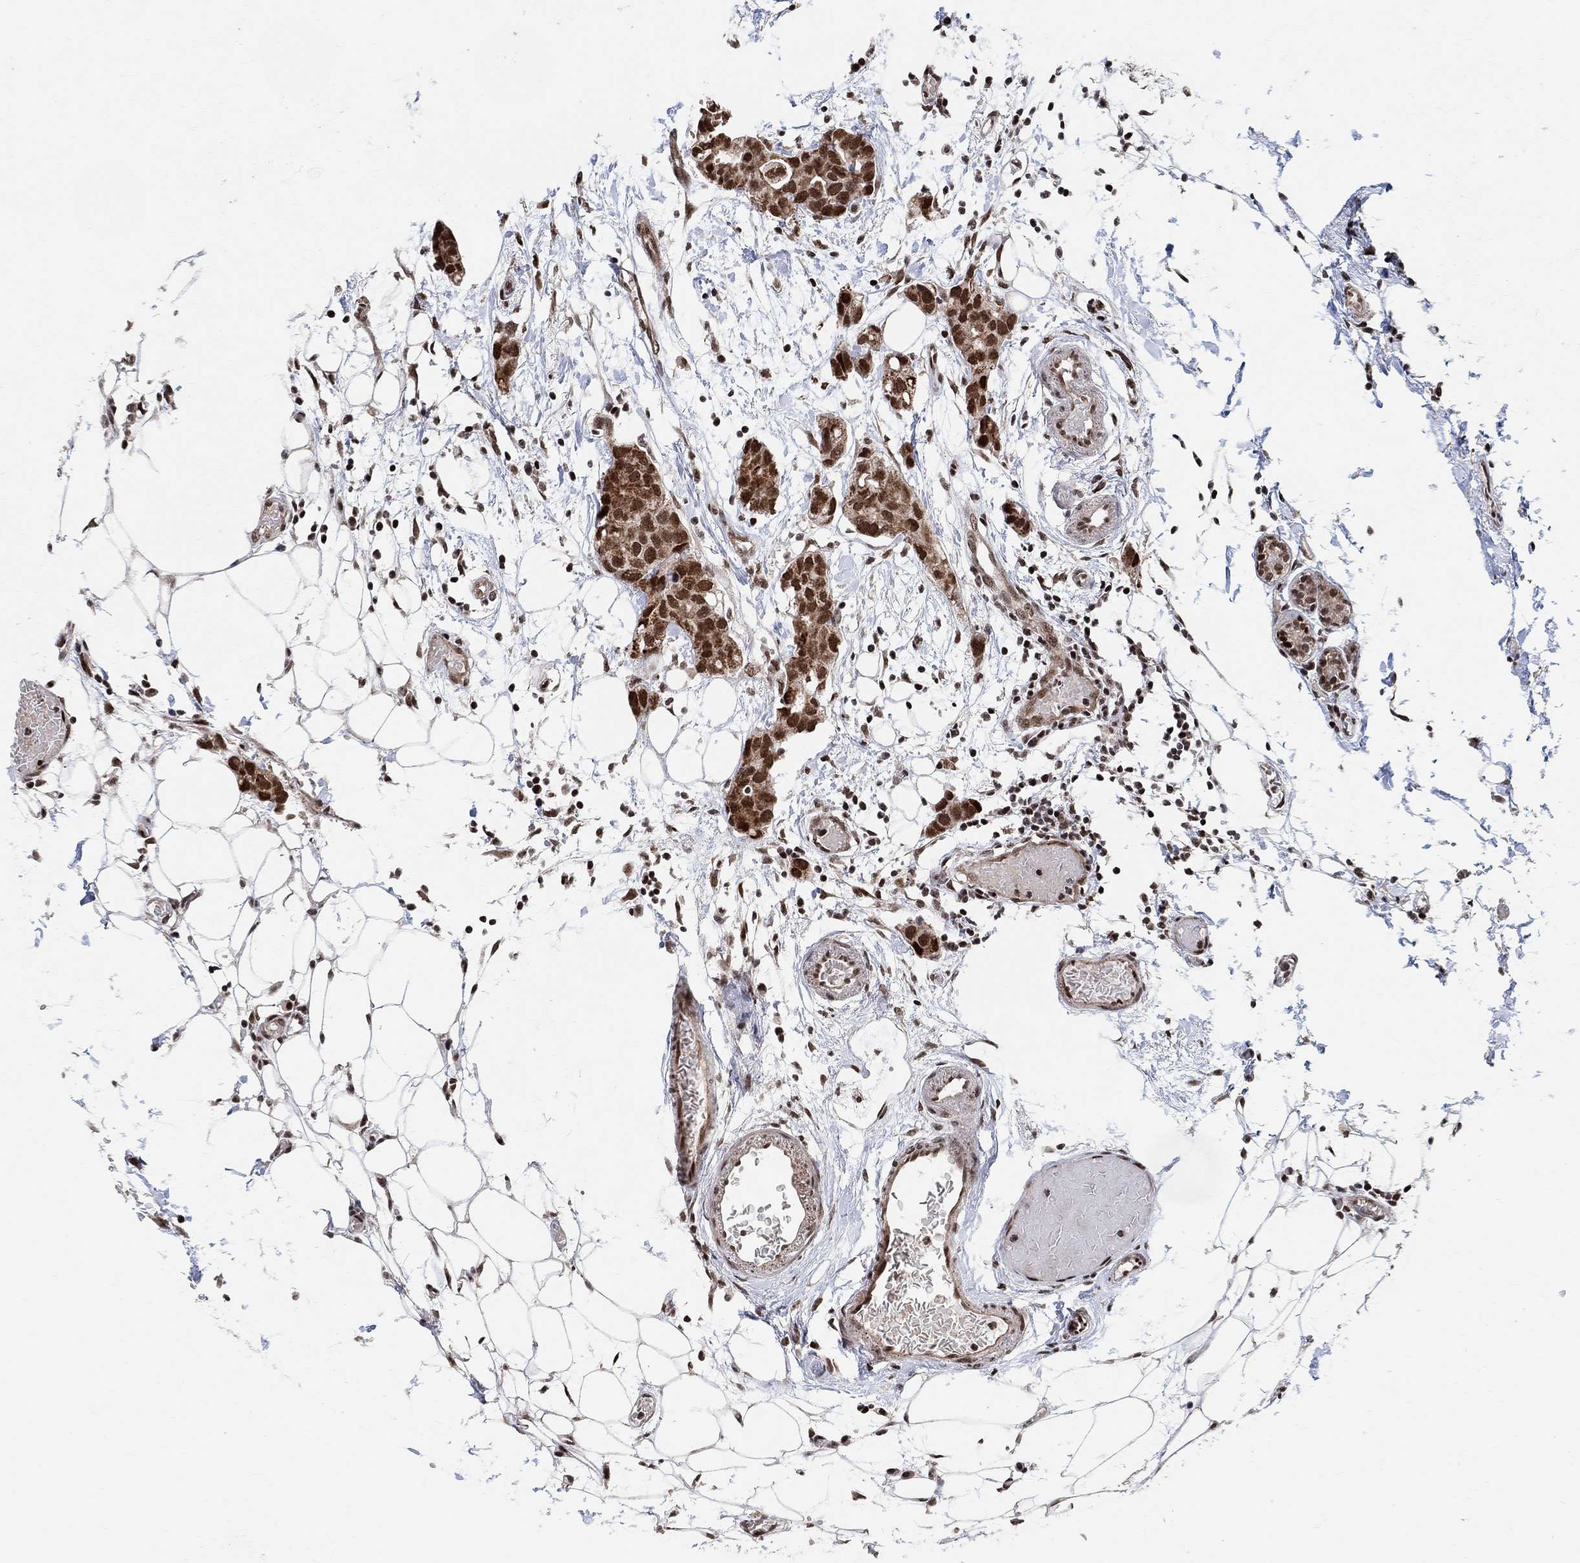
{"staining": {"intensity": "strong", "quantity": ">75%", "location": "nuclear"}, "tissue": "breast cancer", "cell_type": "Tumor cells", "image_type": "cancer", "snomed": [{"axis": "morphology", "description": "Duct carcinoma"}, {"axis": "topography", "description": "Breast"}], "caption": "The micrograph shows staining of breast infiltrating ductal carcinoma, revealing strong nuclear protein staining (brown color) within tumor cells.", "gene": "E4F1", "patient": {"sex": "female", "age": 83}}